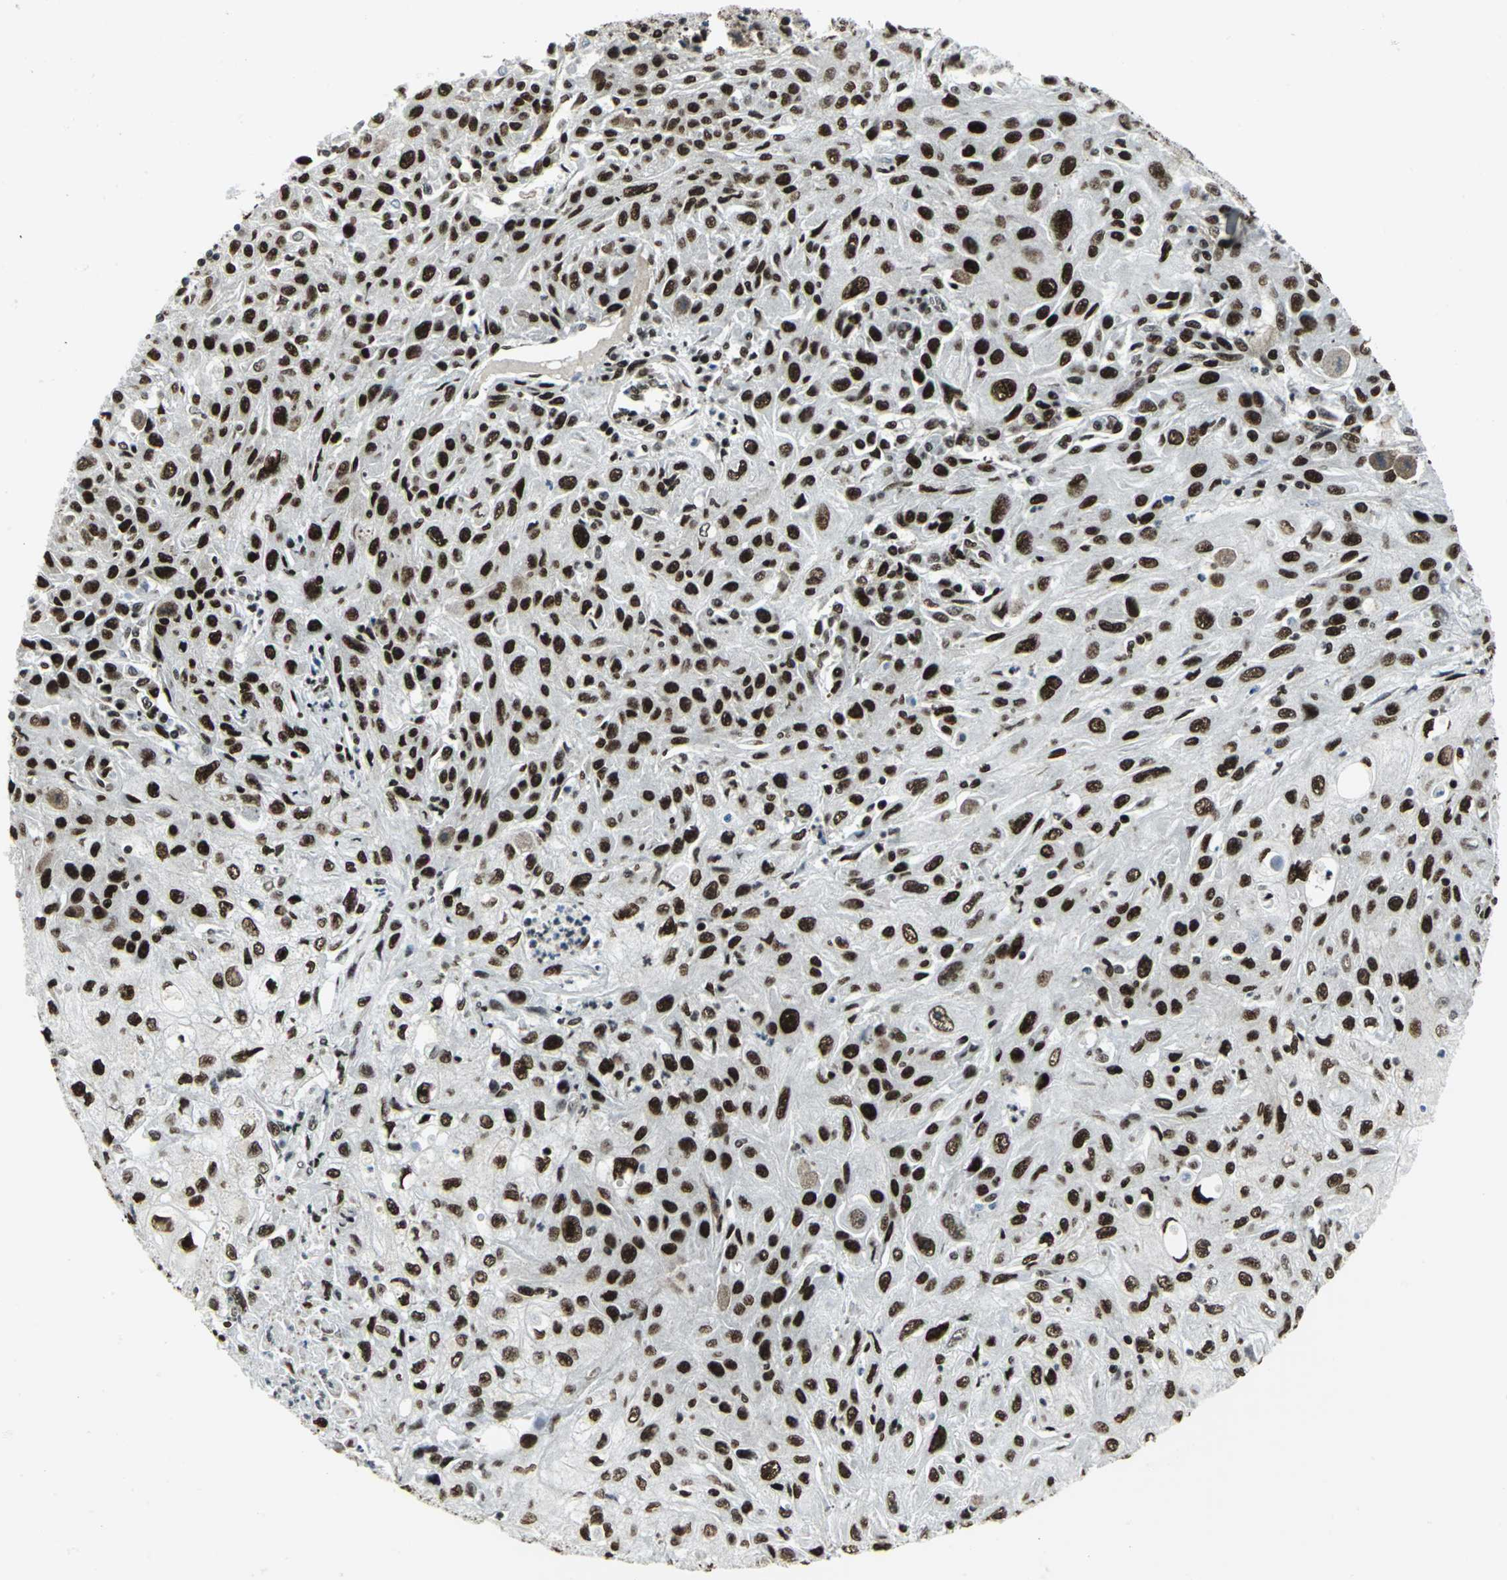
{"staining": {"intensity": "strong", "quantity": ">75%", "location": "nuclear"}, "tissue": "skin cancer", "cell_type": "Tumor cells", "image_type": "cancer", "snomed": [{"axis": "morphology", "description": "Squamous cell carcinoma, NOS"}, {"axis": "topography", "description": "Skin"}], "caption": "Protein analysis of skin cancer tissue reveals strong nuclear staining in approximately >75% of tumor cells.", "gene": "SMARCA4", "patient": {"sex": "male", "age": 75}}